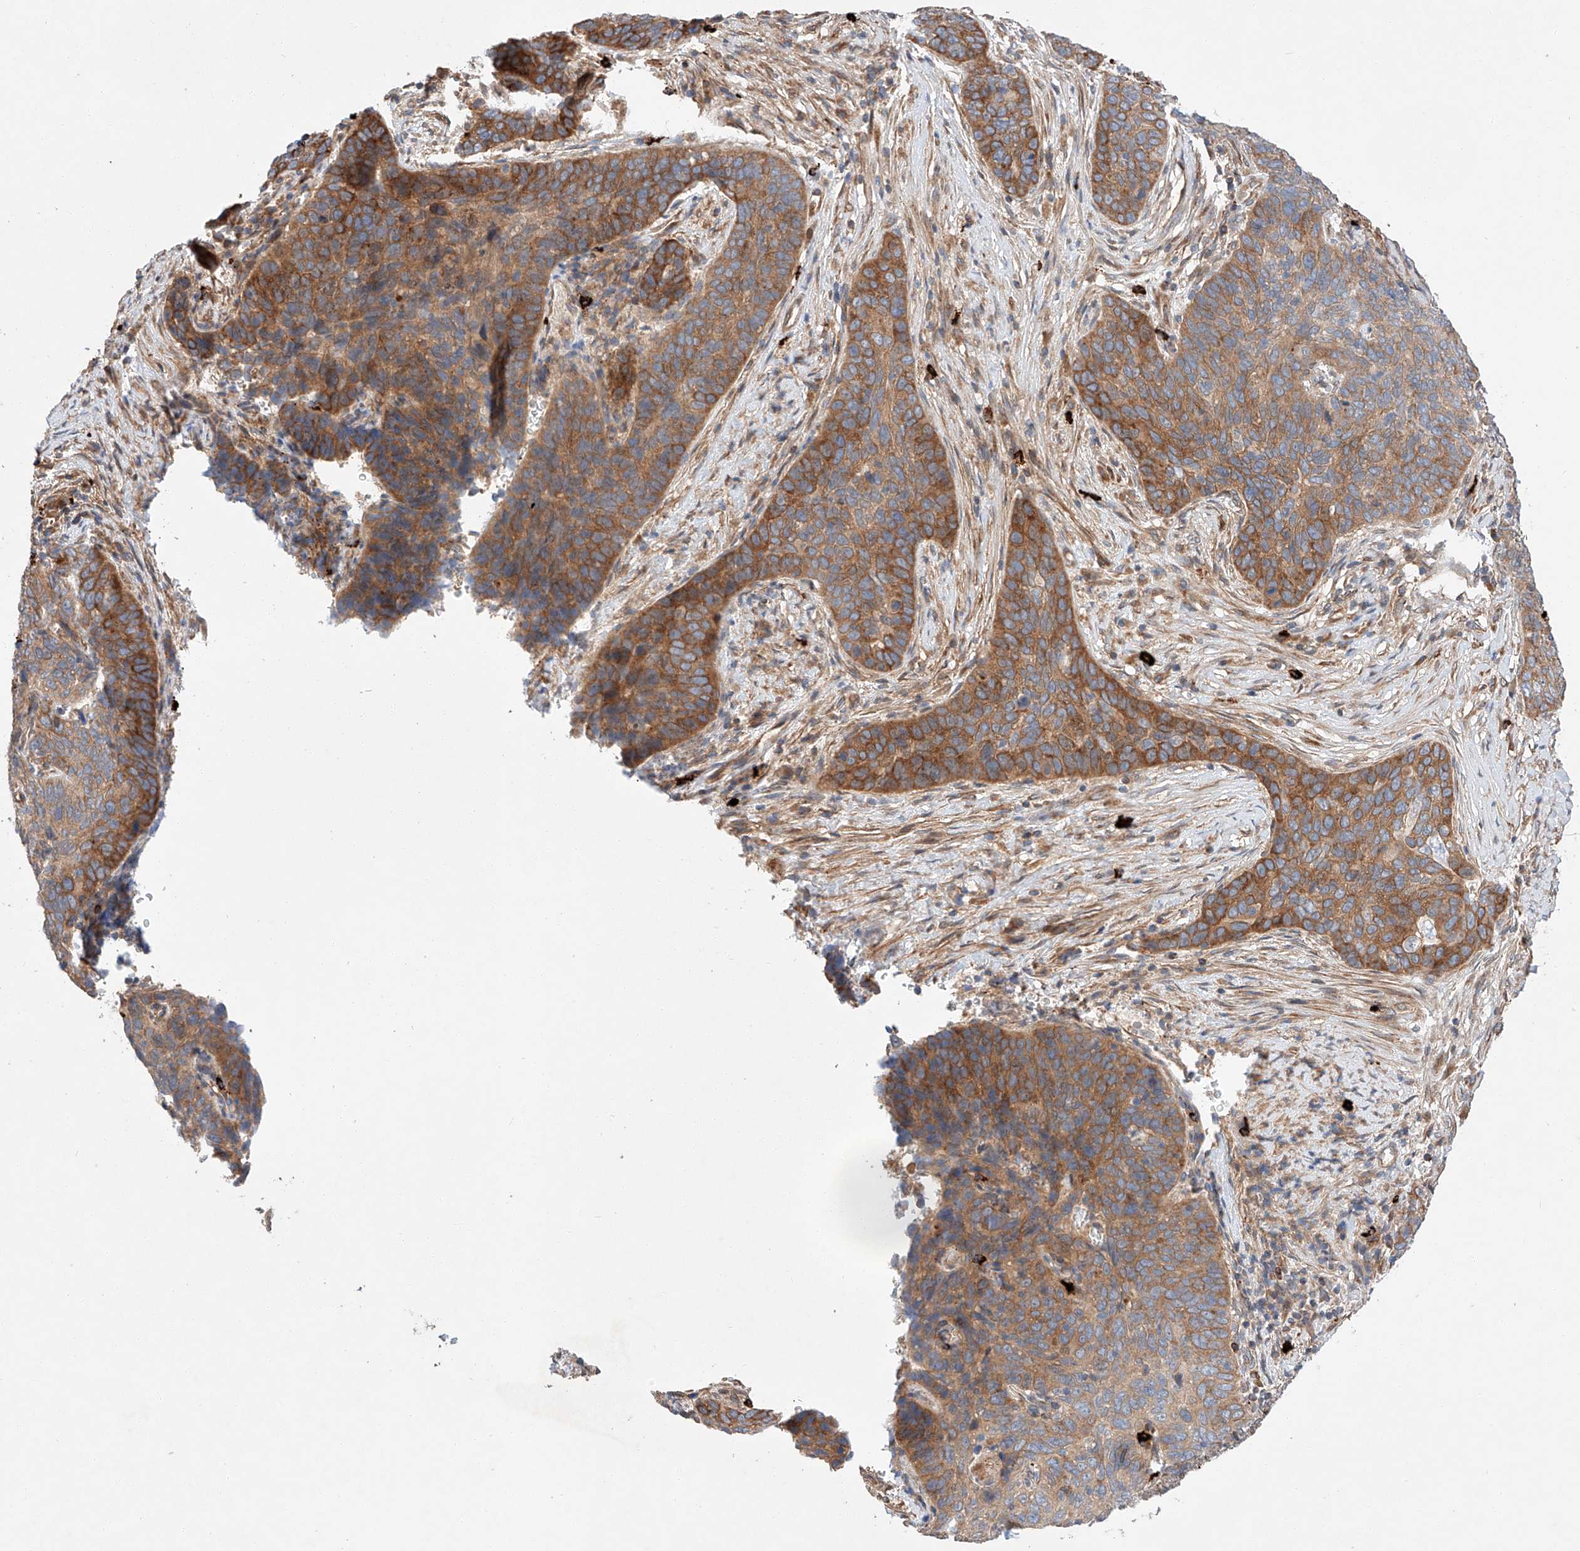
{"staining": {"intensity": "moderate", "quantity": ">75%", "location": "cytoplasmic/membranous"}, "tissue": "cervical cancer", "cell_type": "Tumor cells", "image_type": "cancer", "snomed": [{"axis": "morphology", "description": "Squamous cell carcinoma, NOS"}, {"axis": "topography", "description": "Cervix"}], "caption": "An immunohistochemistry (IHC) histopathology image of neoplastic tissue is shown. Protein staining in brown shows moderate cytoplasmic/membranous positivity in cervical cancer within tumor cells.", "gene": "MINDY4", "patient": {"sex": "female", "age": 60}}